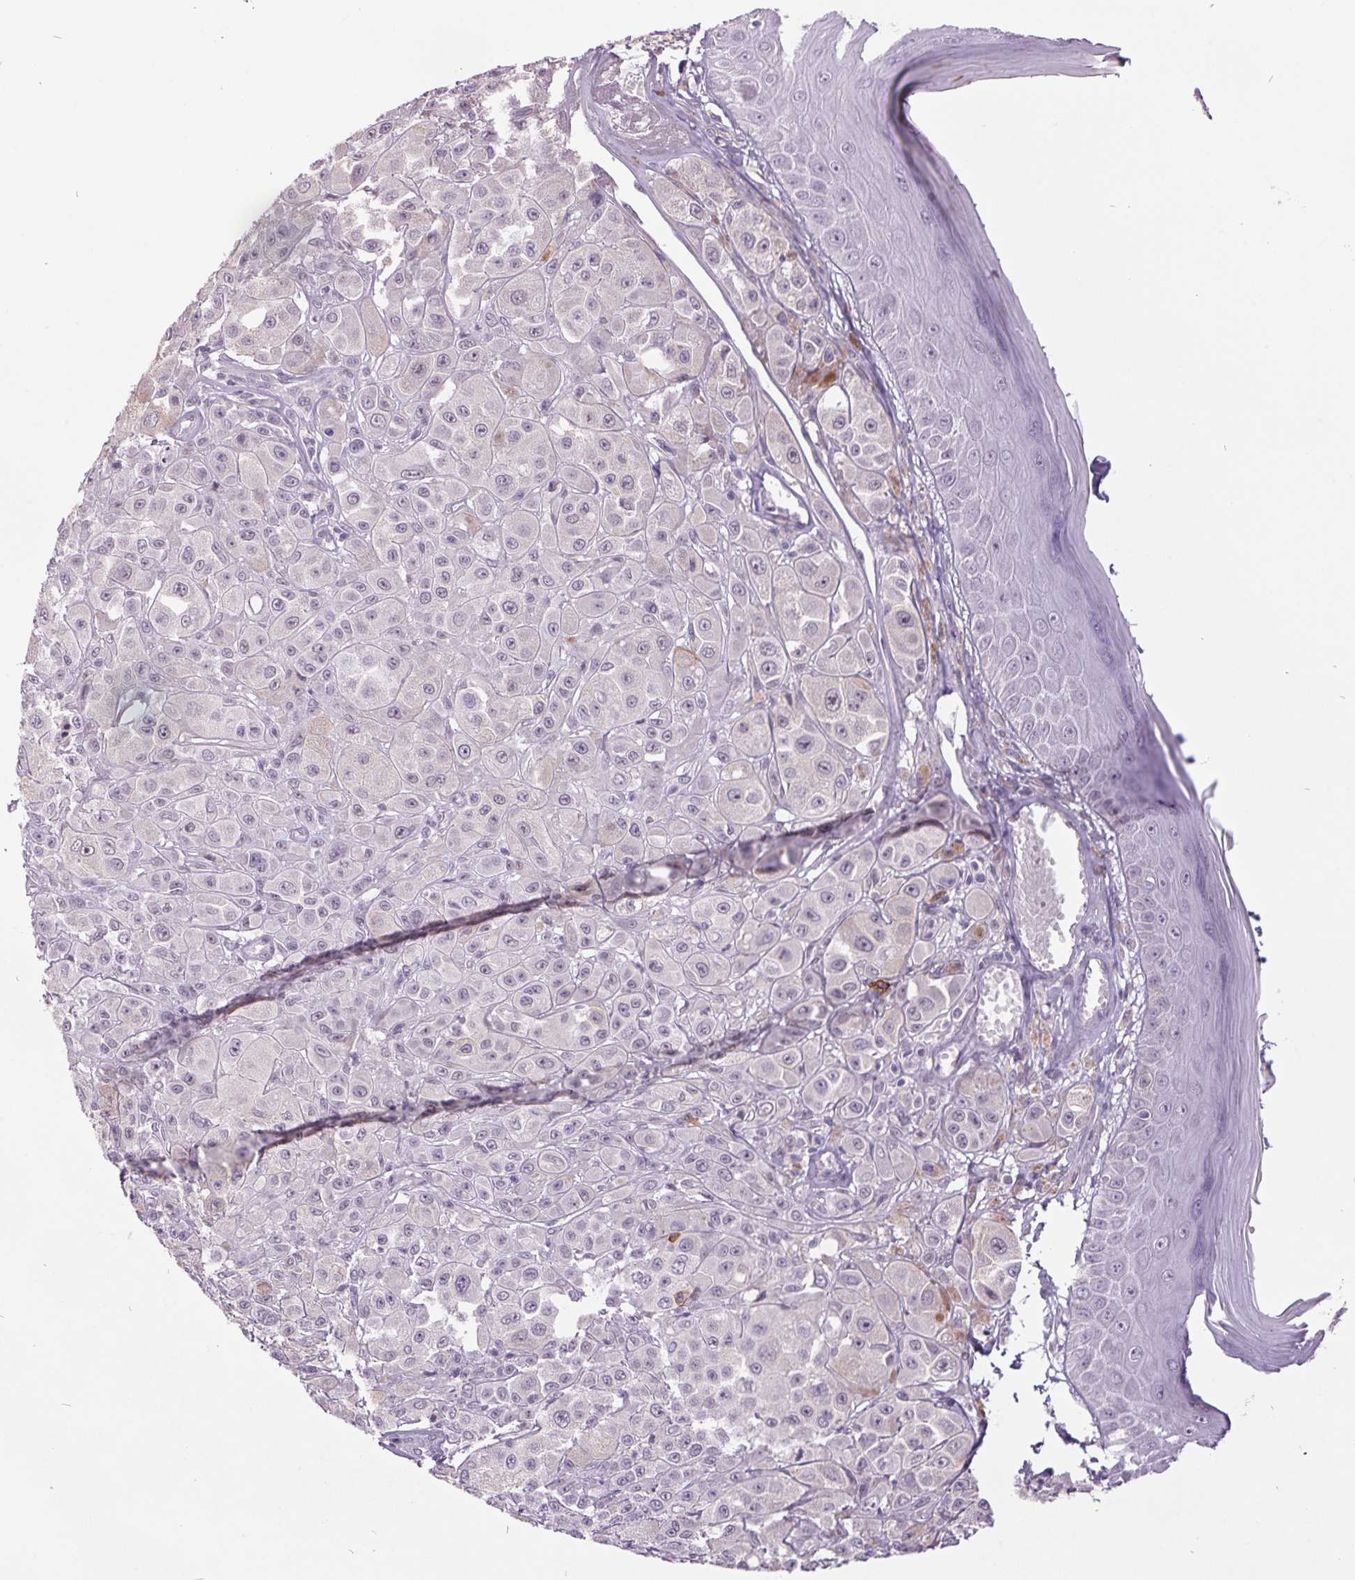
{"staining": {"intensity": "negative", "quantity": "none", "location": "none"}, "tissue": "melanoma", "cell_type": "Tumor cells", "image_type": "cancer", "snomed": [{"axis": "morphology", "description": "Malignant melanoma, NOS"}, {"axis": "topography", "description": "Skin"}], "caption": "High power microscopy micrograph of an IHC micrograph of malignant melanoma, revealing no significant expression in tumor cells. (Immunohistochemistry (ihc), brightfield microscopy, high magnification).", "gene": "C2orf16", "patient": {"sex": "male", "age": 67}}